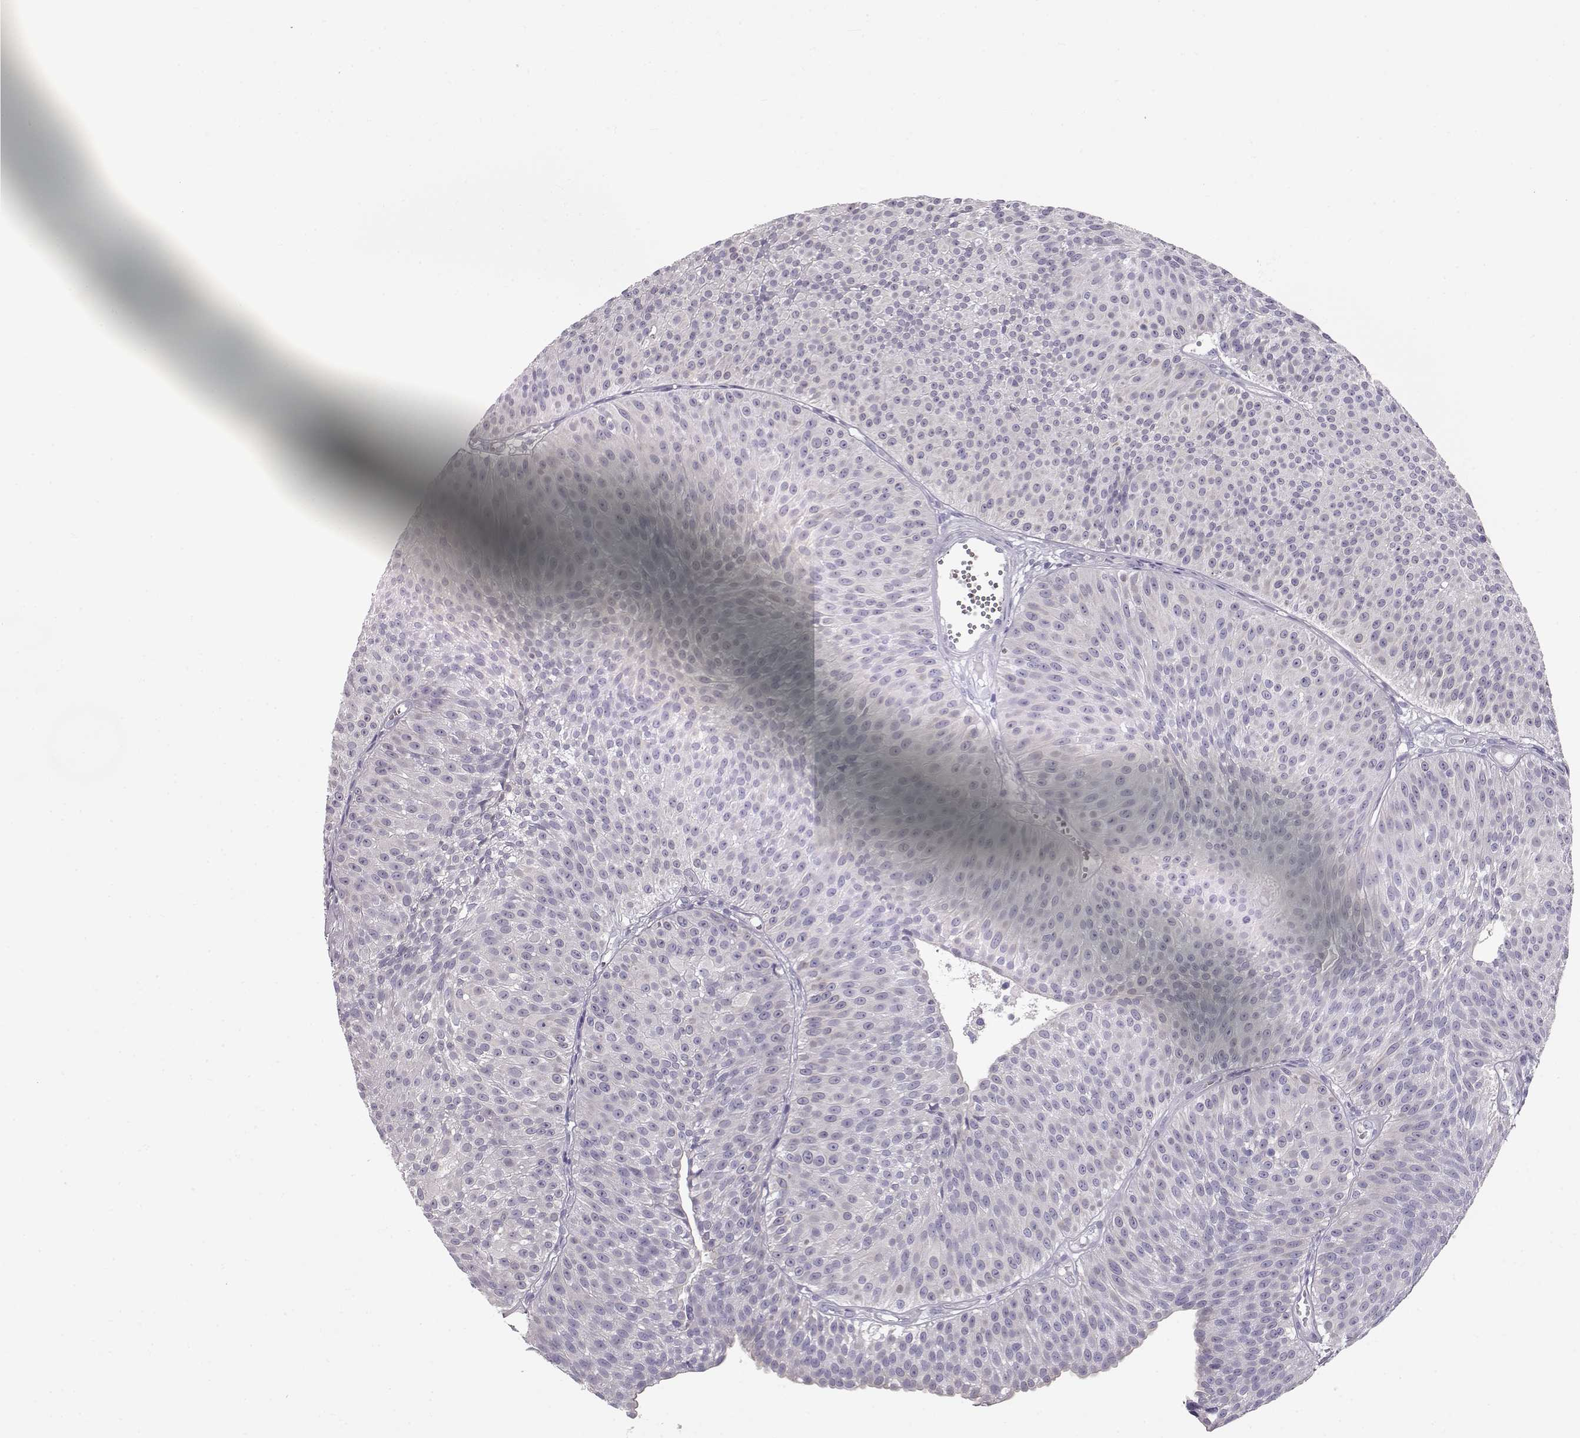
{"staining": {"intensity": "negative", "quantity": "none", "location": "none"}, "tissue": "urothelial cancer", "cell_type": "Tumor cells", "image_type": "cancer", "snomed": [{"axis": "morphology", "description": "Urothelial carcinoma, Low grade"}, {"axis": "topography", "description": "Urinary bladder"}], "caption": "There is no significant staining in tumor cells of urothelial carcinoma (low-grade).", "gene": "GPR26", "patient": {"sex": "male", "age": 63}}